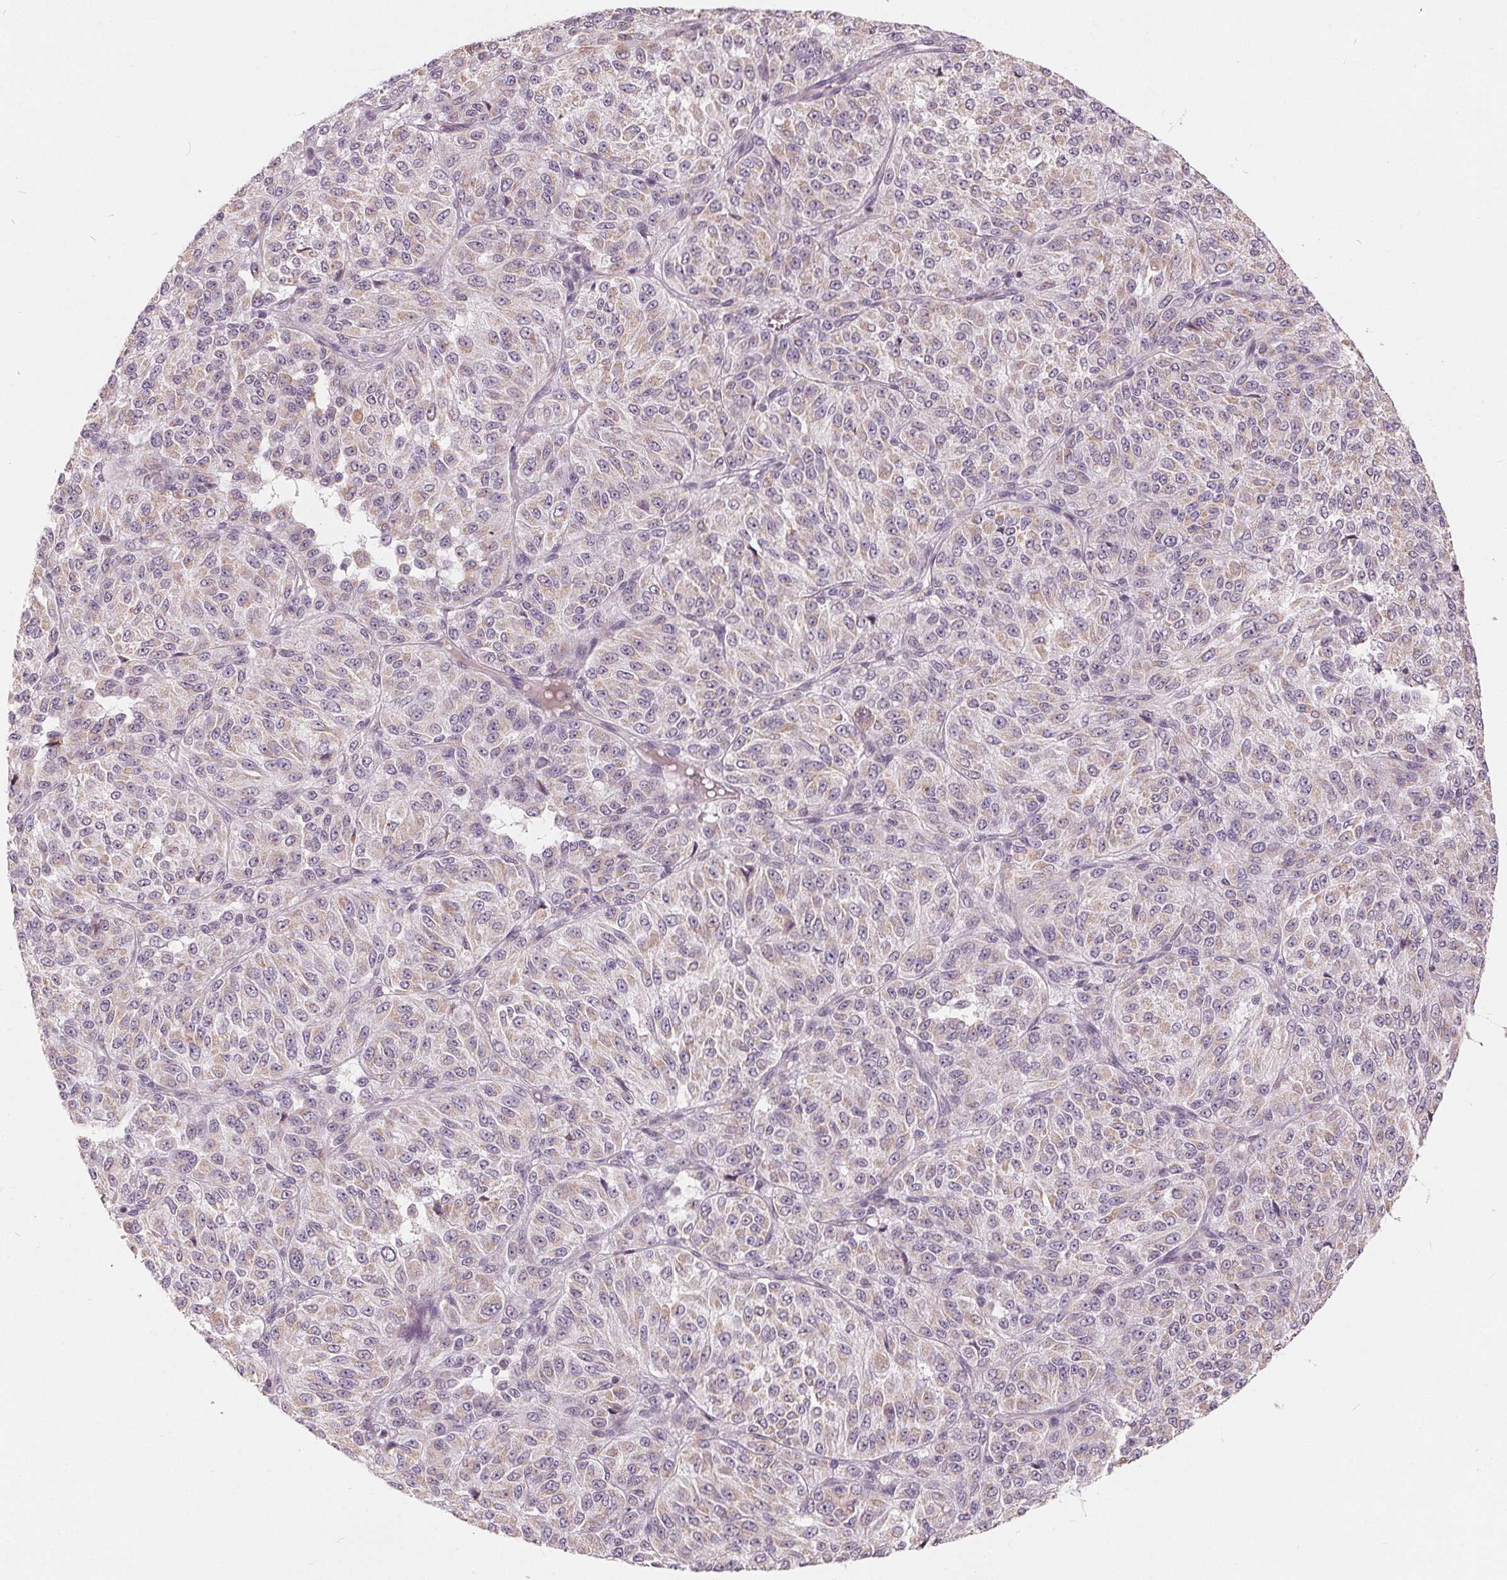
{"staining": {"intensity": "negative", "quantity": "none", "location": "none"}, "tissue": "melanoma", "cell_type": "Tumor cells", "image_type": "cancer", "snomed": [{"axis": "morphology", "description": "Malignant melanoma, Metastatic site"}, {"axis": "topography", "description": "Brain"}], "caption": "Photomicrograph shows no protein expression in tumor cells of melanoma tissue.", "gene": "TRIM60", "patient": {"sex": "female", "age": 56}}